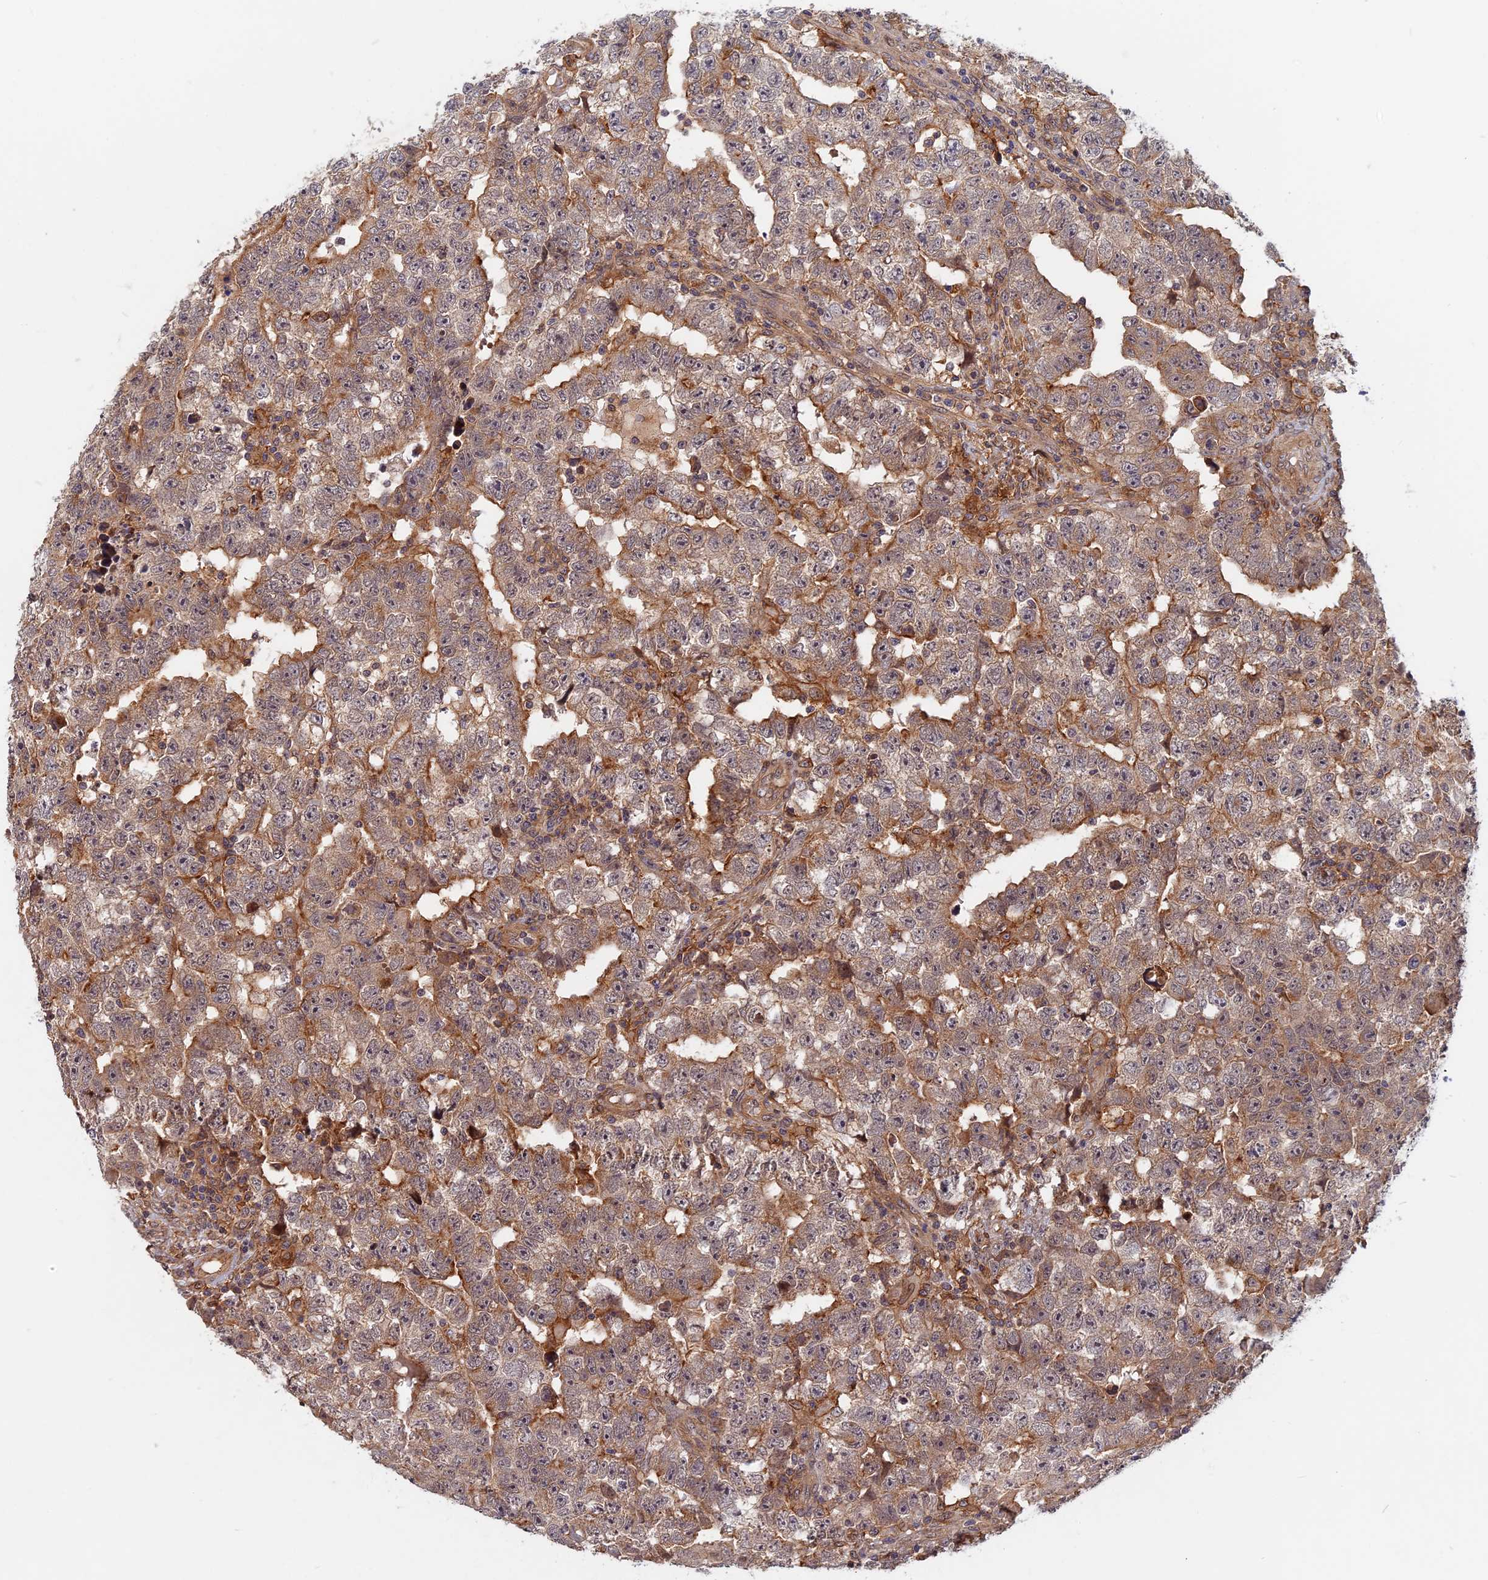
{"staining": {"intensity": "moderate", "quantity": ">75%", "location": "cytoplasmic/membranous"}, "tissue": "testis cancer", "cell_type": "Tumor cells", "image_type": "cancer", "snomed": [{"axis": "morphology", "description": "Carcinoma, Embryonal, NOS"}, {"axis": "topography", "description": "Testis"}], "caption": "Tumor cells exhibit moderate cytoplasmic/membranous expression in approximately >75% of cells in testis cancer. The staining was performed using DAB (3,3'-diaminobenzidine) to visualize the protein expression in brown, while the nuclei were stained in blue with hematoxylin (Magnification: 20x).", "gene": "SPG11", "patient": {"sex": "male", "age": 25}}